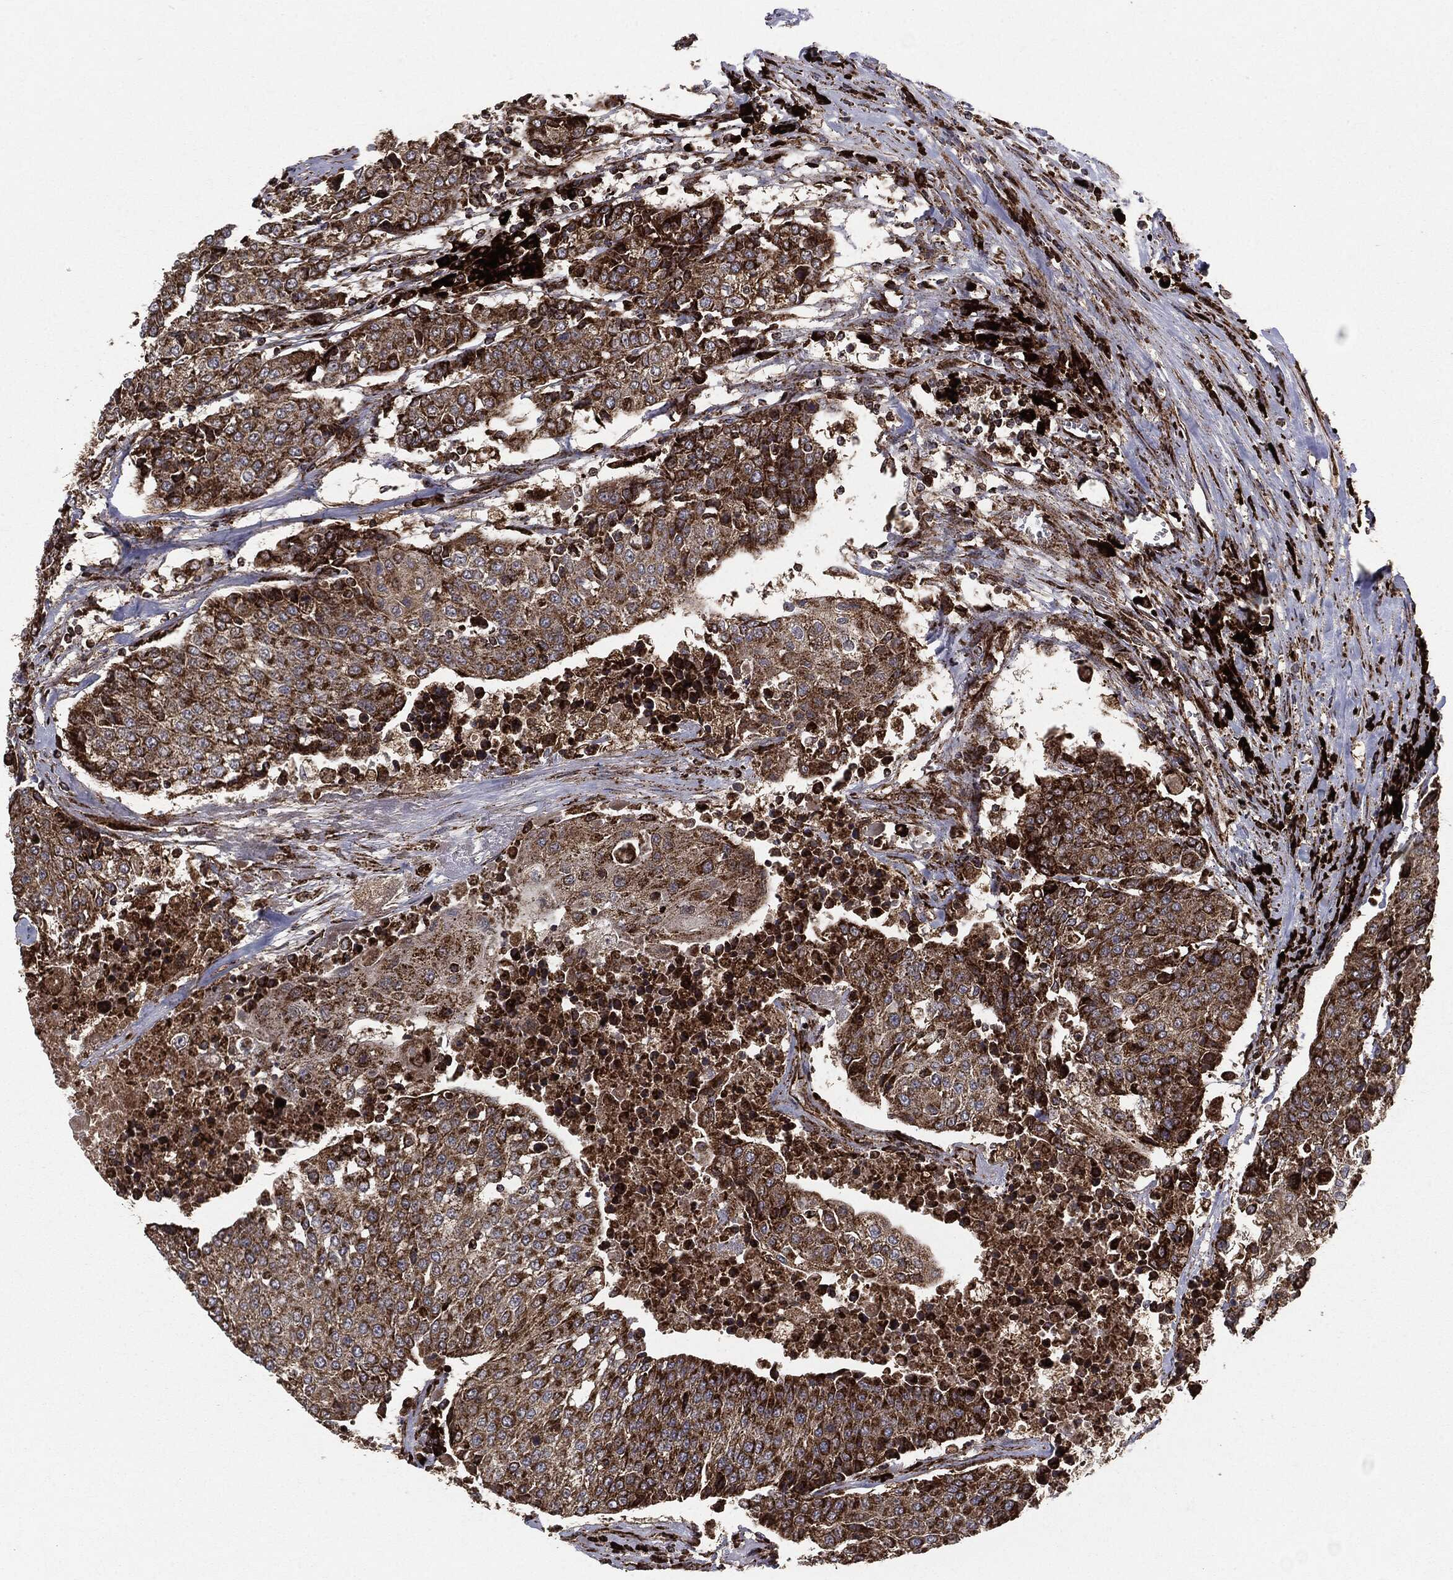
{"staining": {"intensity": "strong", "quantity": ">75%", "location": "cytoplasmic/membranous"}, "tissue": "urothelial cancer", "cell_type": "Tumor cells", "image_type": "cancer", "snomed": [{"axis": "morphology", "description": "Urothelial carcinoma, High grade"}, {"axis": "topography", "description": "Urinary bladder"}], "caption": "Tumor cells exhibit strong cytoplasmic/membranous expression in about >75% of cells in high-grade urothelial carcinoma.", "gene": "MAP2K1", "patient": {"sex": "female", "age": 85}}